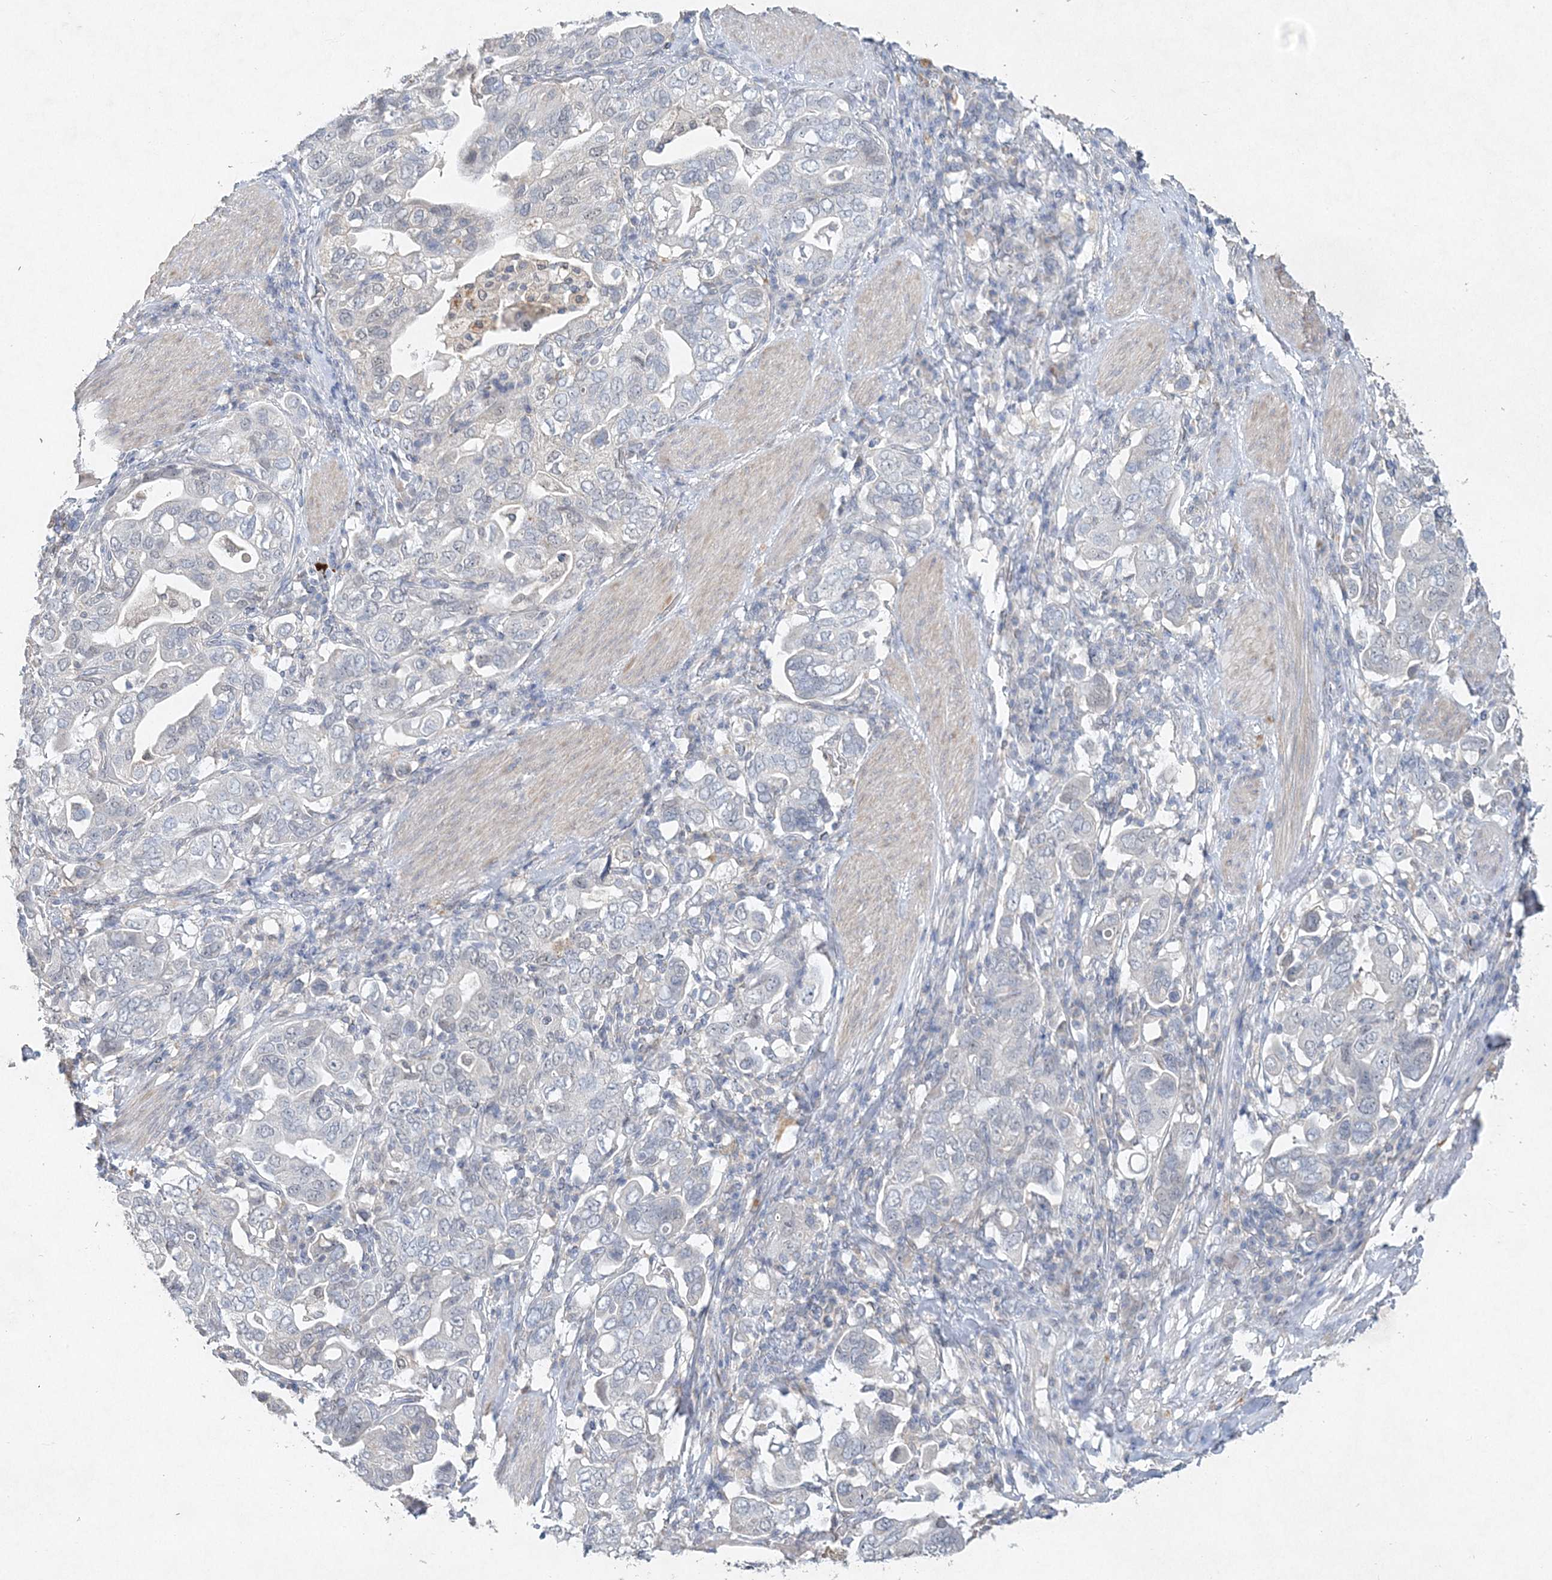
{"staining": {"intensity": "negative", "quantity": "none", "location": "none"}, "tissue": "stomach cancer", "cell_type": "Tumor cells", "image_type": "cancer", "snomed": [{"axis": "morphology", "description": "Adenocarcinoma, NOS"}, {"axis": "topography", "description": "Stomach, upper"}], "caption": "Stomach cancer was stained to show a protein in brown. There is no significant positivity in tumor cells.", "gene": "MAT2B", "patient": {"sex": "male", "age": 62}}